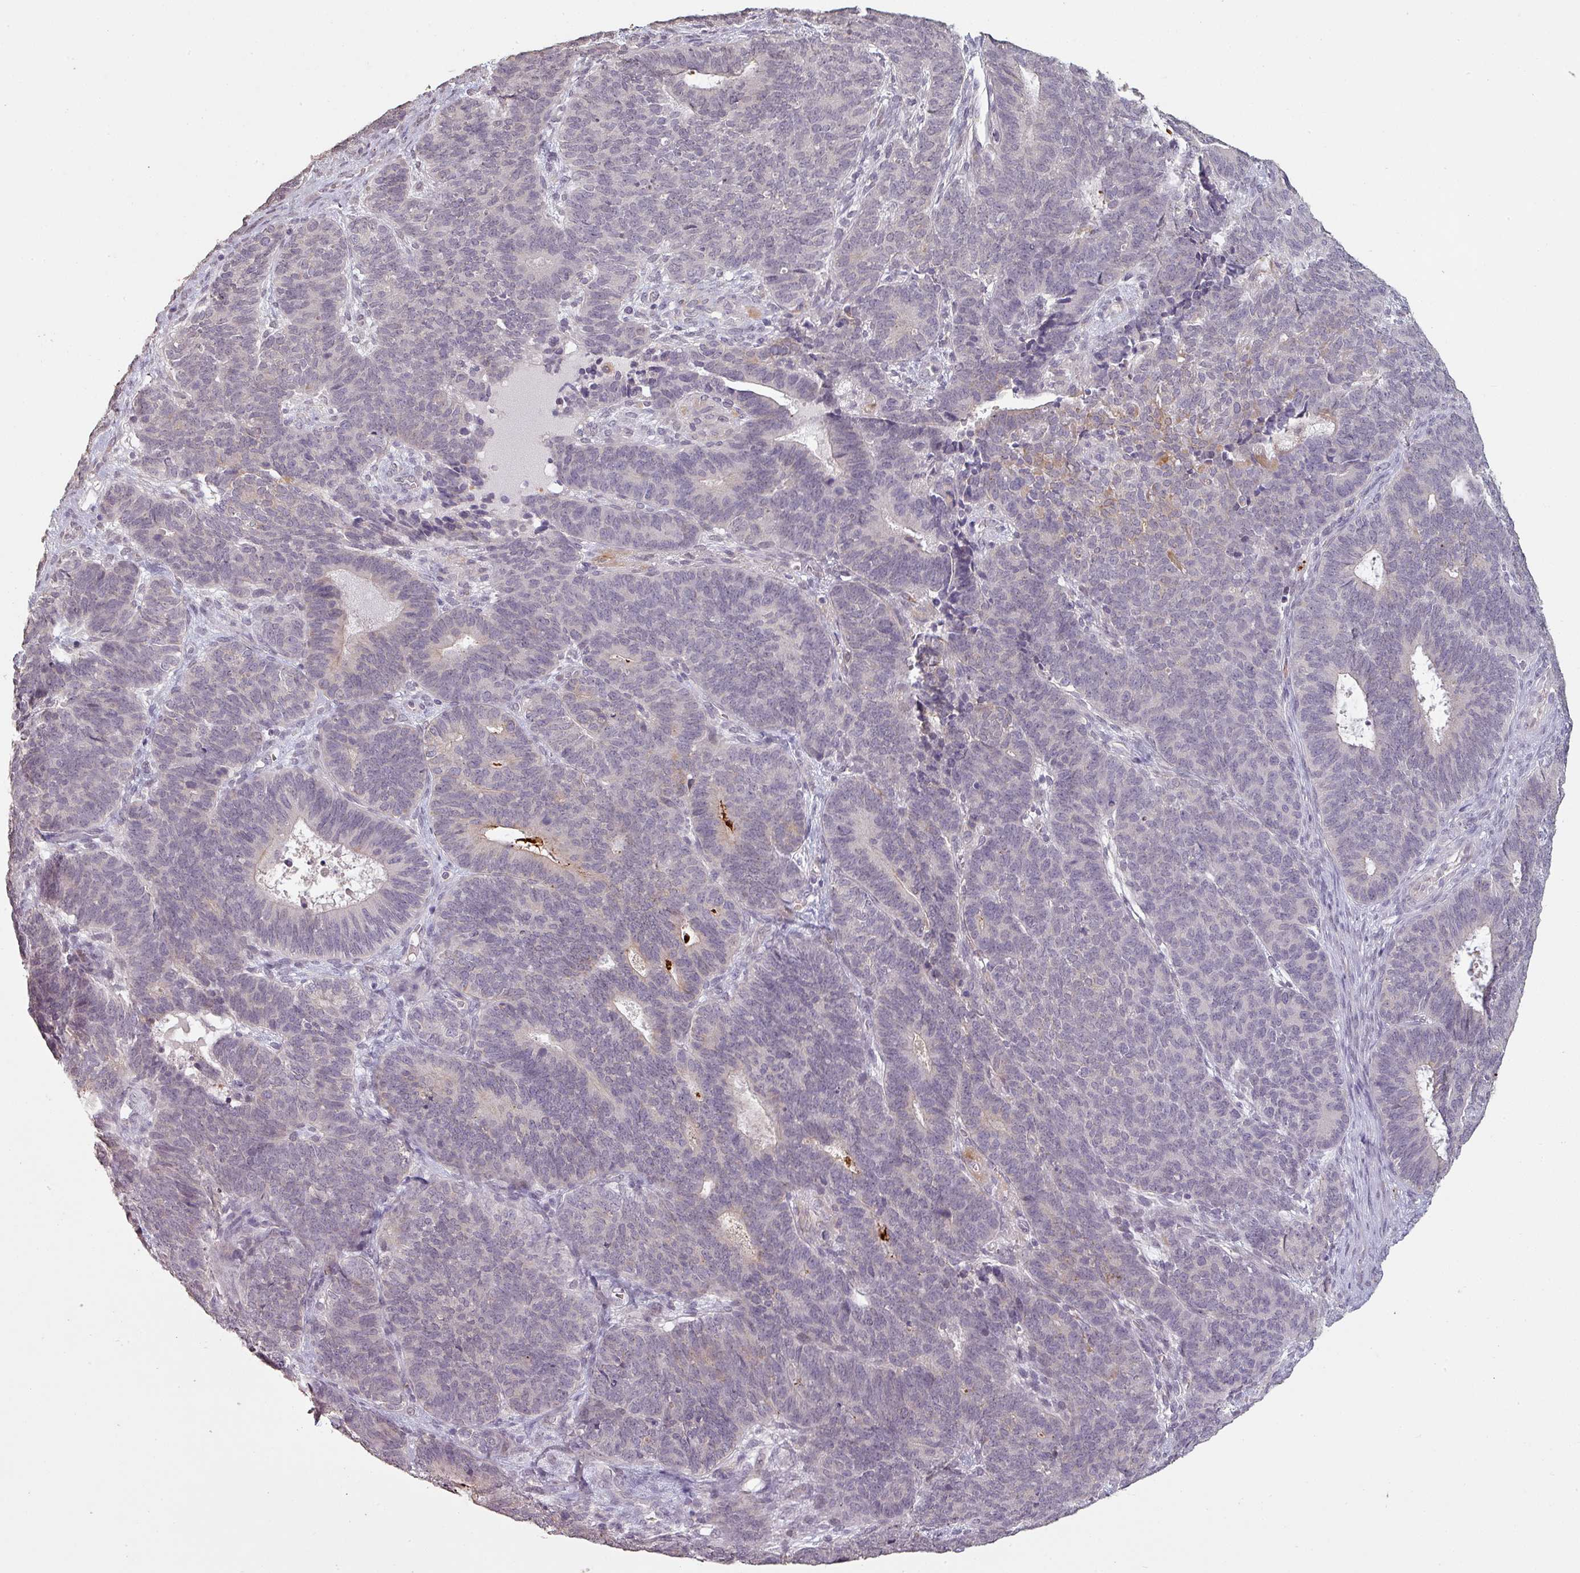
{"staining": {"intensity": "negative", "quantity": "none", "location": "none"}, "tissue": "endometrial cancer", "cell_type": "Tumor cells", "image_type": "cancer", "snomed": [{"axis": "morphology", "description": "Adenocarcinoma, NOS"}, {"axis": "topography", "description": "Endometrium"}], "caption": "Tumor cells are negative for protein expression in human adenocarcinoma (endometrial).", "gene": "LYPLA1", "patient": {"sex": "female", "age": 70}}